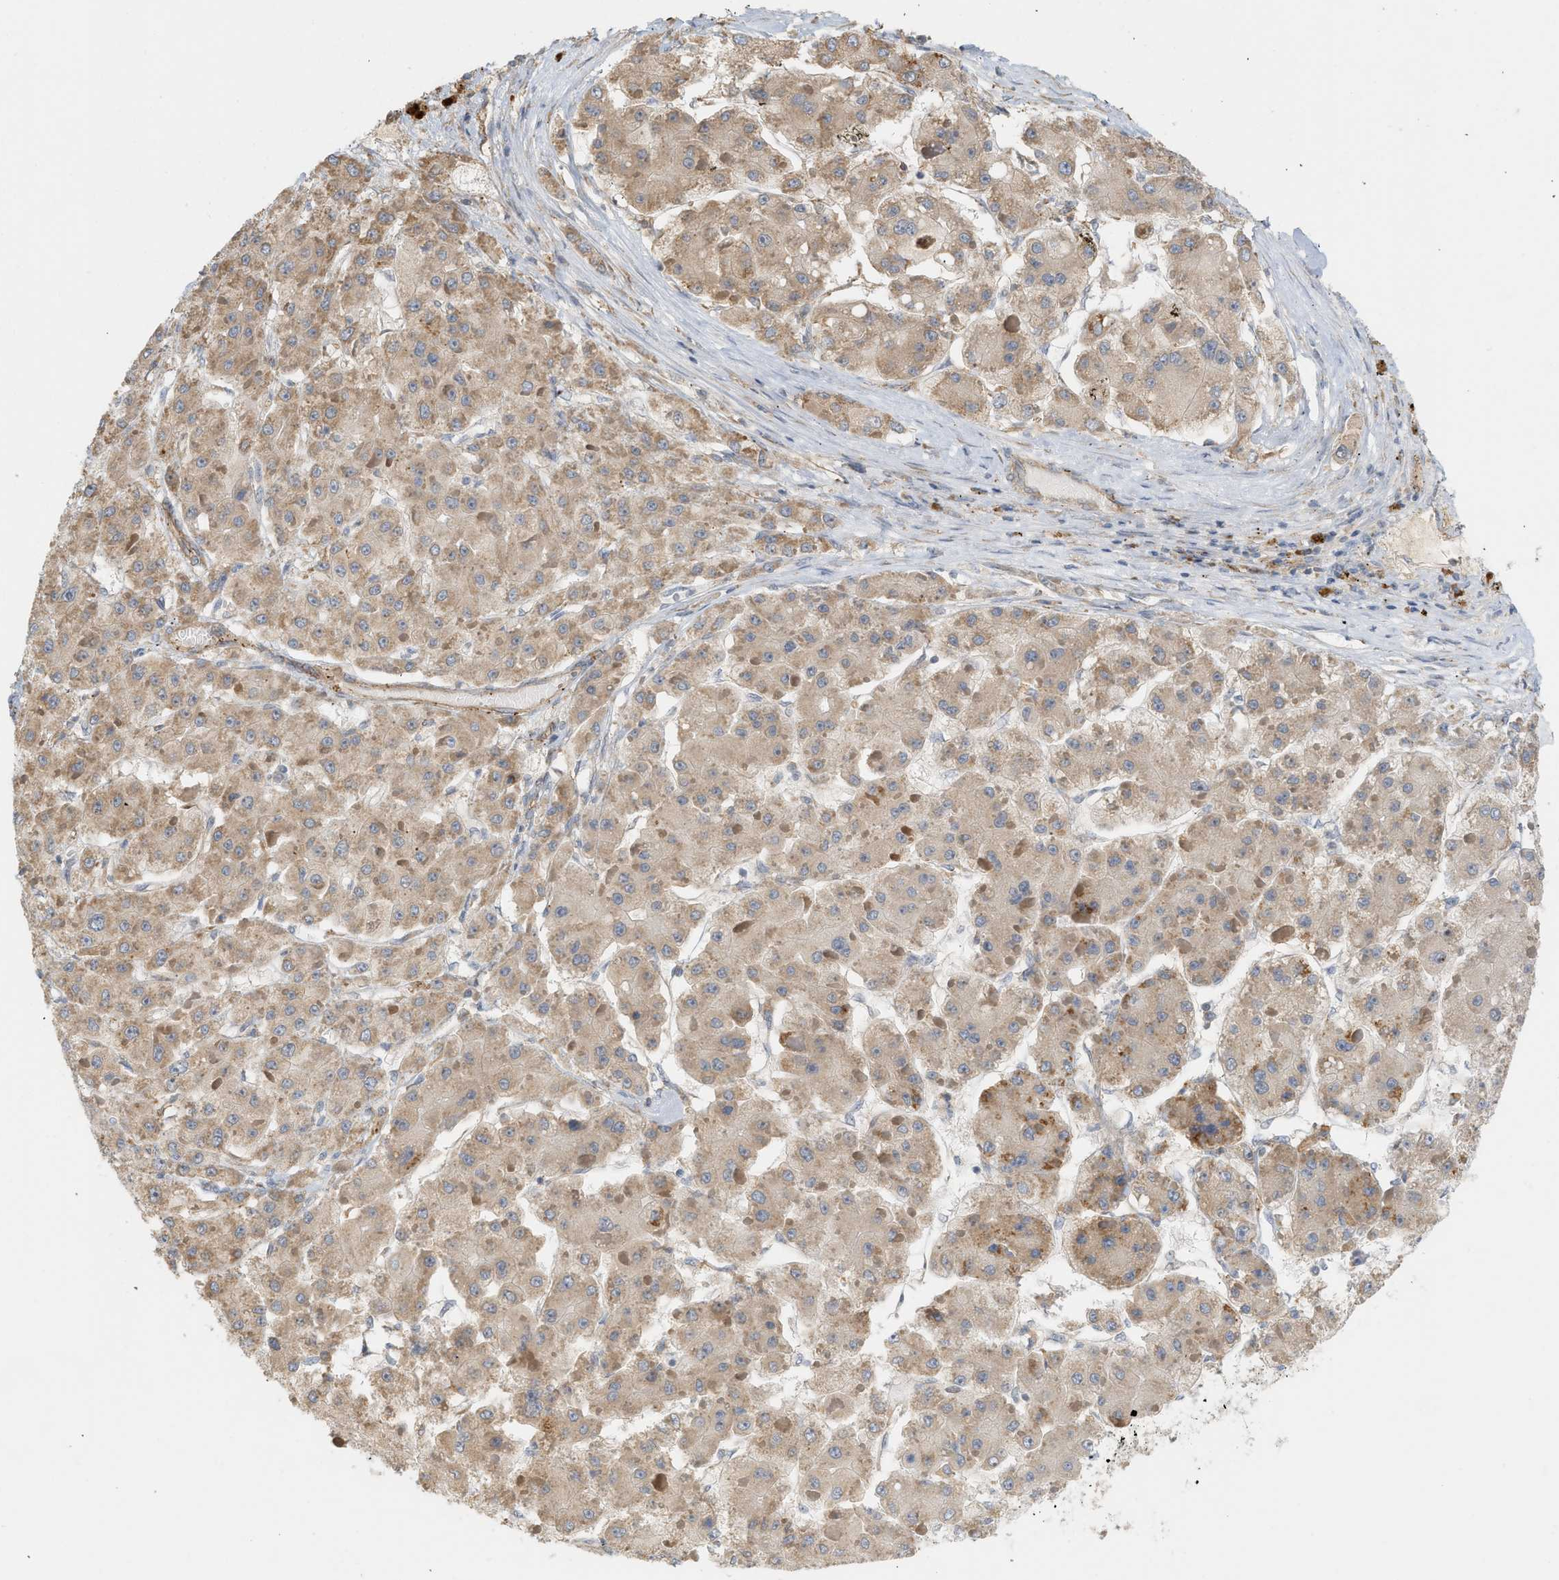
{"staining": {"intensity": "moderate", "quantity": ">75%", "location": "cytoplasmic/membranous"}, "tissue": "liver cancer", "cell_type": "Tumor cells", "image_type": "cancer", "snomed": [{"axis": "morphology", "description": "Carcinoma, Hepatocellular, NOS"}, {"axis": "topography", "description": "Liver"}], "caption": "The immunohistochemical stain highlights moderate cytoplasmic/membranous positivity in tumor cells of liver cancer tissue.", "gene": "SVOP", "patient": {"sex": "female", "age": 73}}